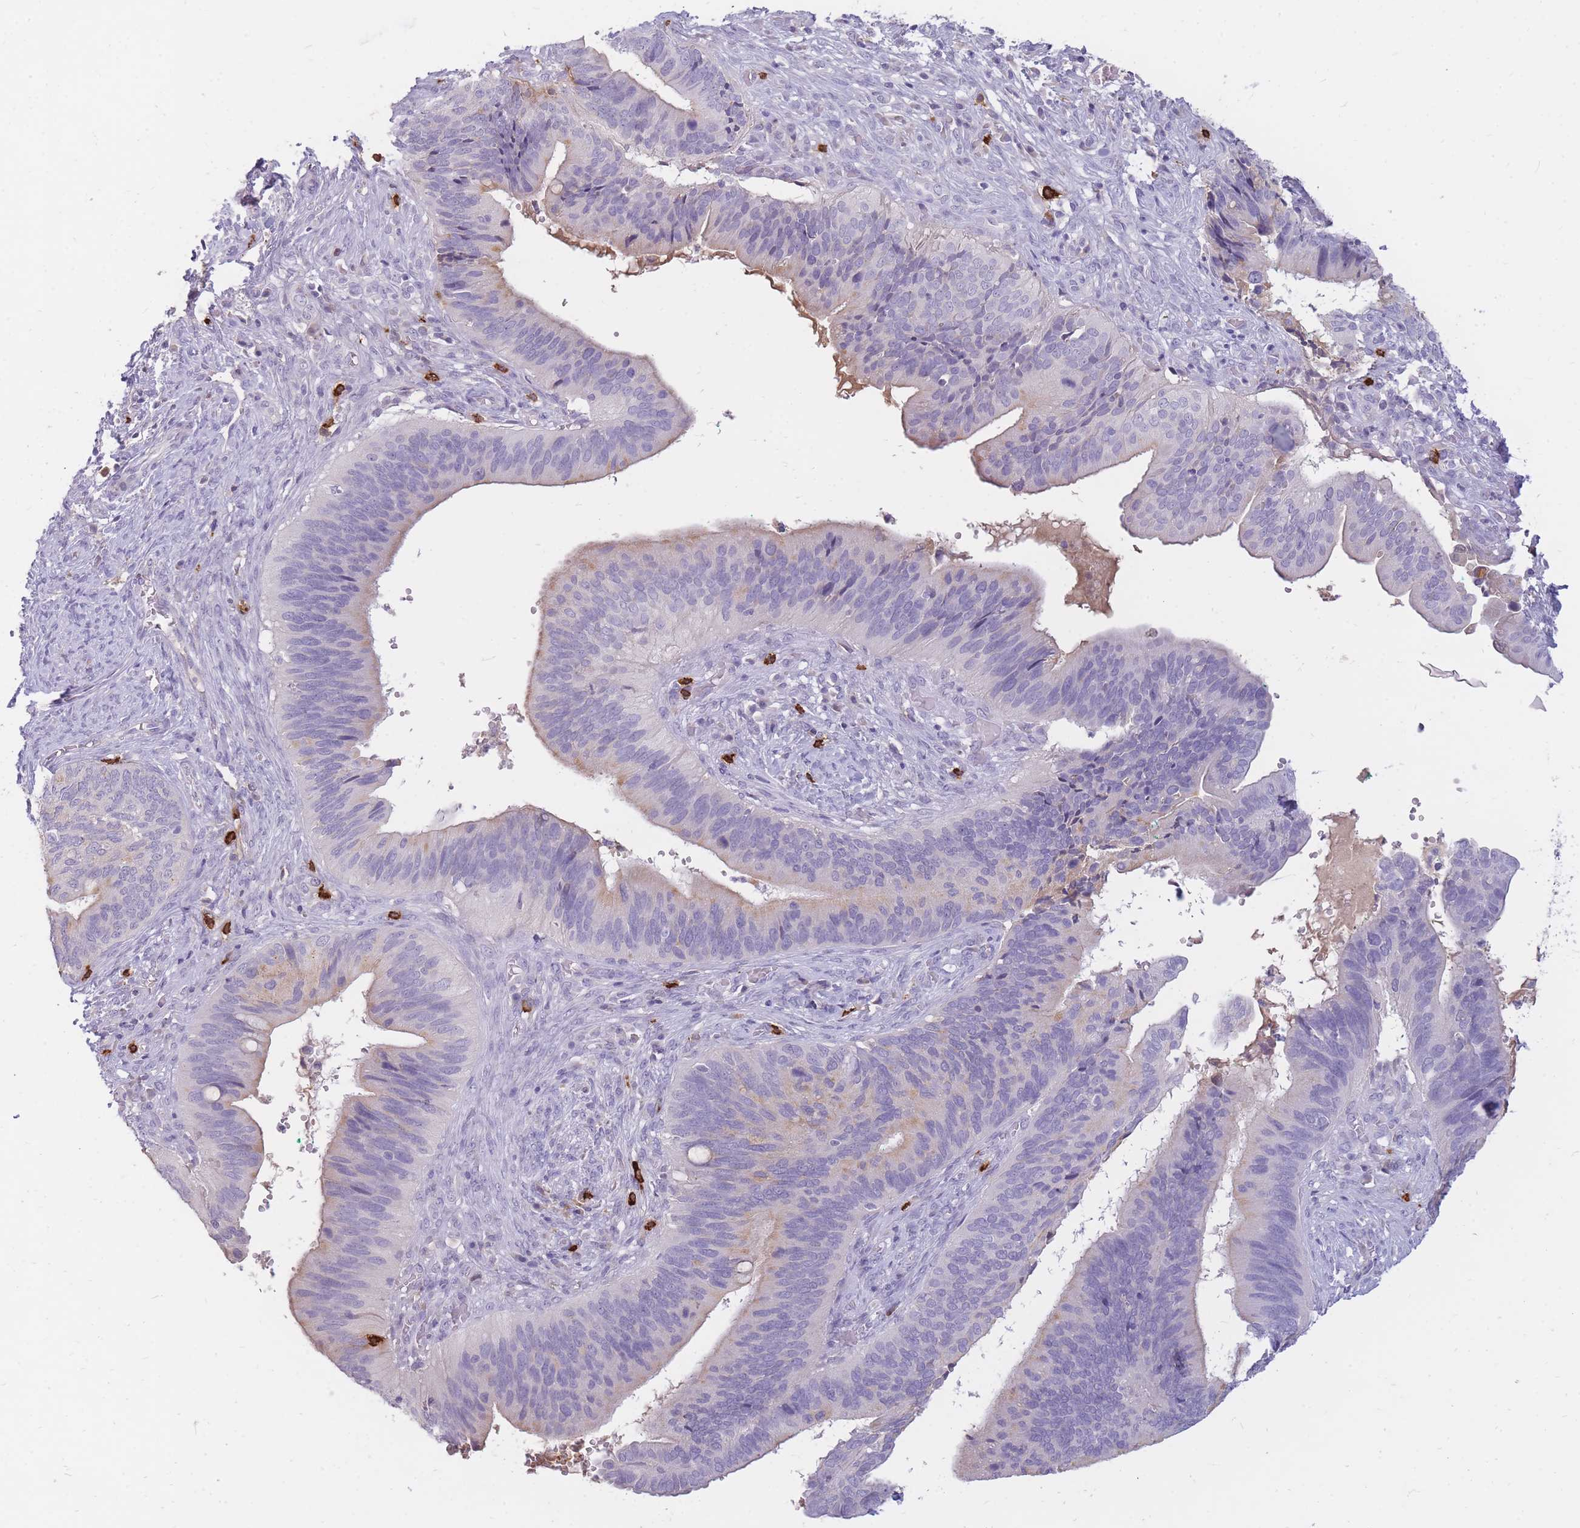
{"staining": {"intensity": "weak", "quantity": "25%-75%", "location": "cytoplasmic/membranous"}, "tissue": "cervical cancer", "cell_type": "Tumor cells", "image_type": "cancer", "snomed": [{"axis": "morphology", "description": "Adenocarcinoma, NOS"}, {"axis": "topography", "description": "Cervix"}], "caption": "Human cervical cancer stained with a protein marker demonstrates weak staining in tumor cells.", "gene": "TPSD1", "patient": {"sex": "female", "age": 42}}